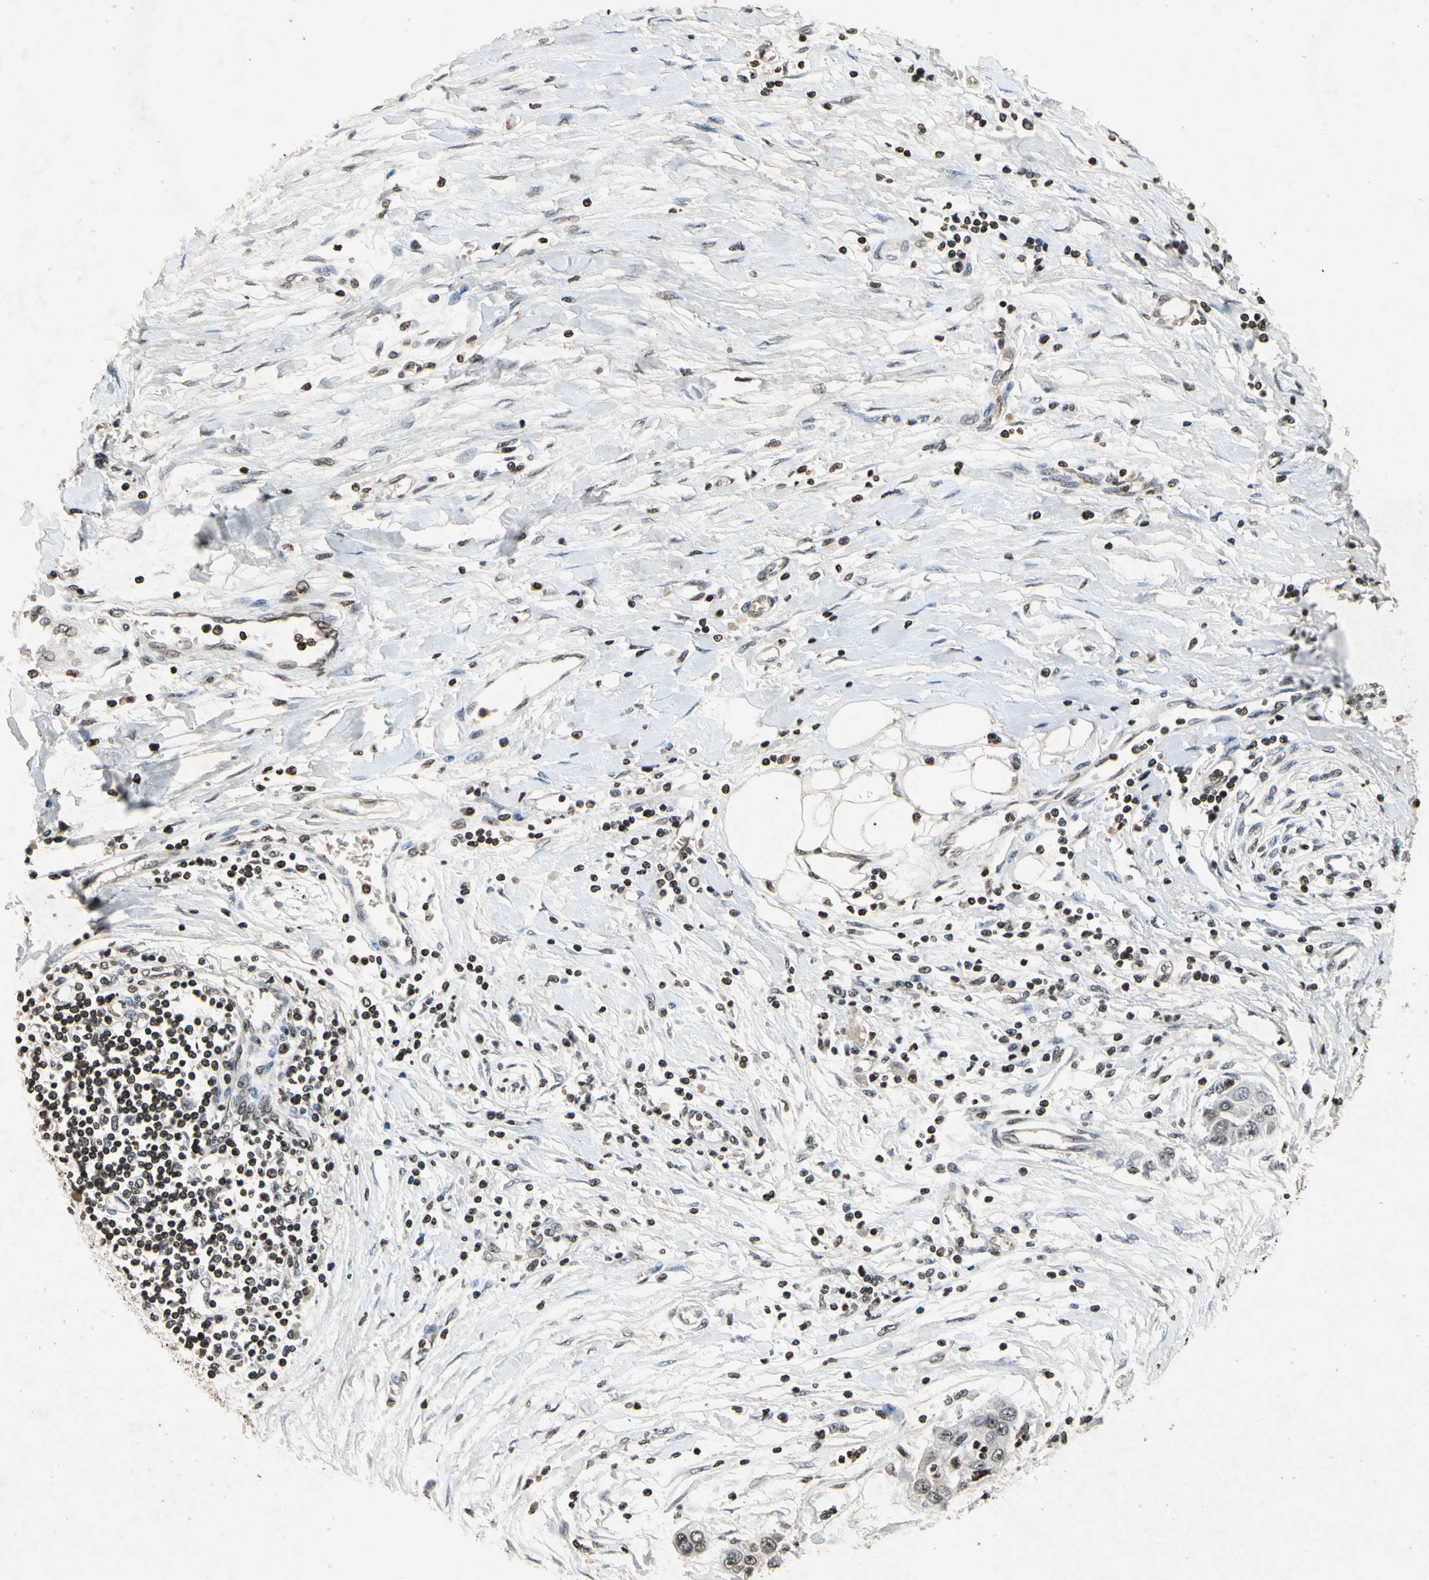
{"staining": {"intensity": "negative", "quantity": "none", "location": "none"}, "tissue": "pancreatic cancer", "cell_type": "Tumor cells", "image_type": "cancer", "snomed": [{"axis": "morphology", "description": "Adenocarcinoma, NOS"}, {"axis": "topography", "description": "Pancreas"}], "caption": "This is an immunohistochemistry (IHC) histopathology image of human pancreatic adenocarcinoma. There is no staining in tumor cells.", "gene": "HOXB3", "patient": {"sex": "female", "age": 70}}